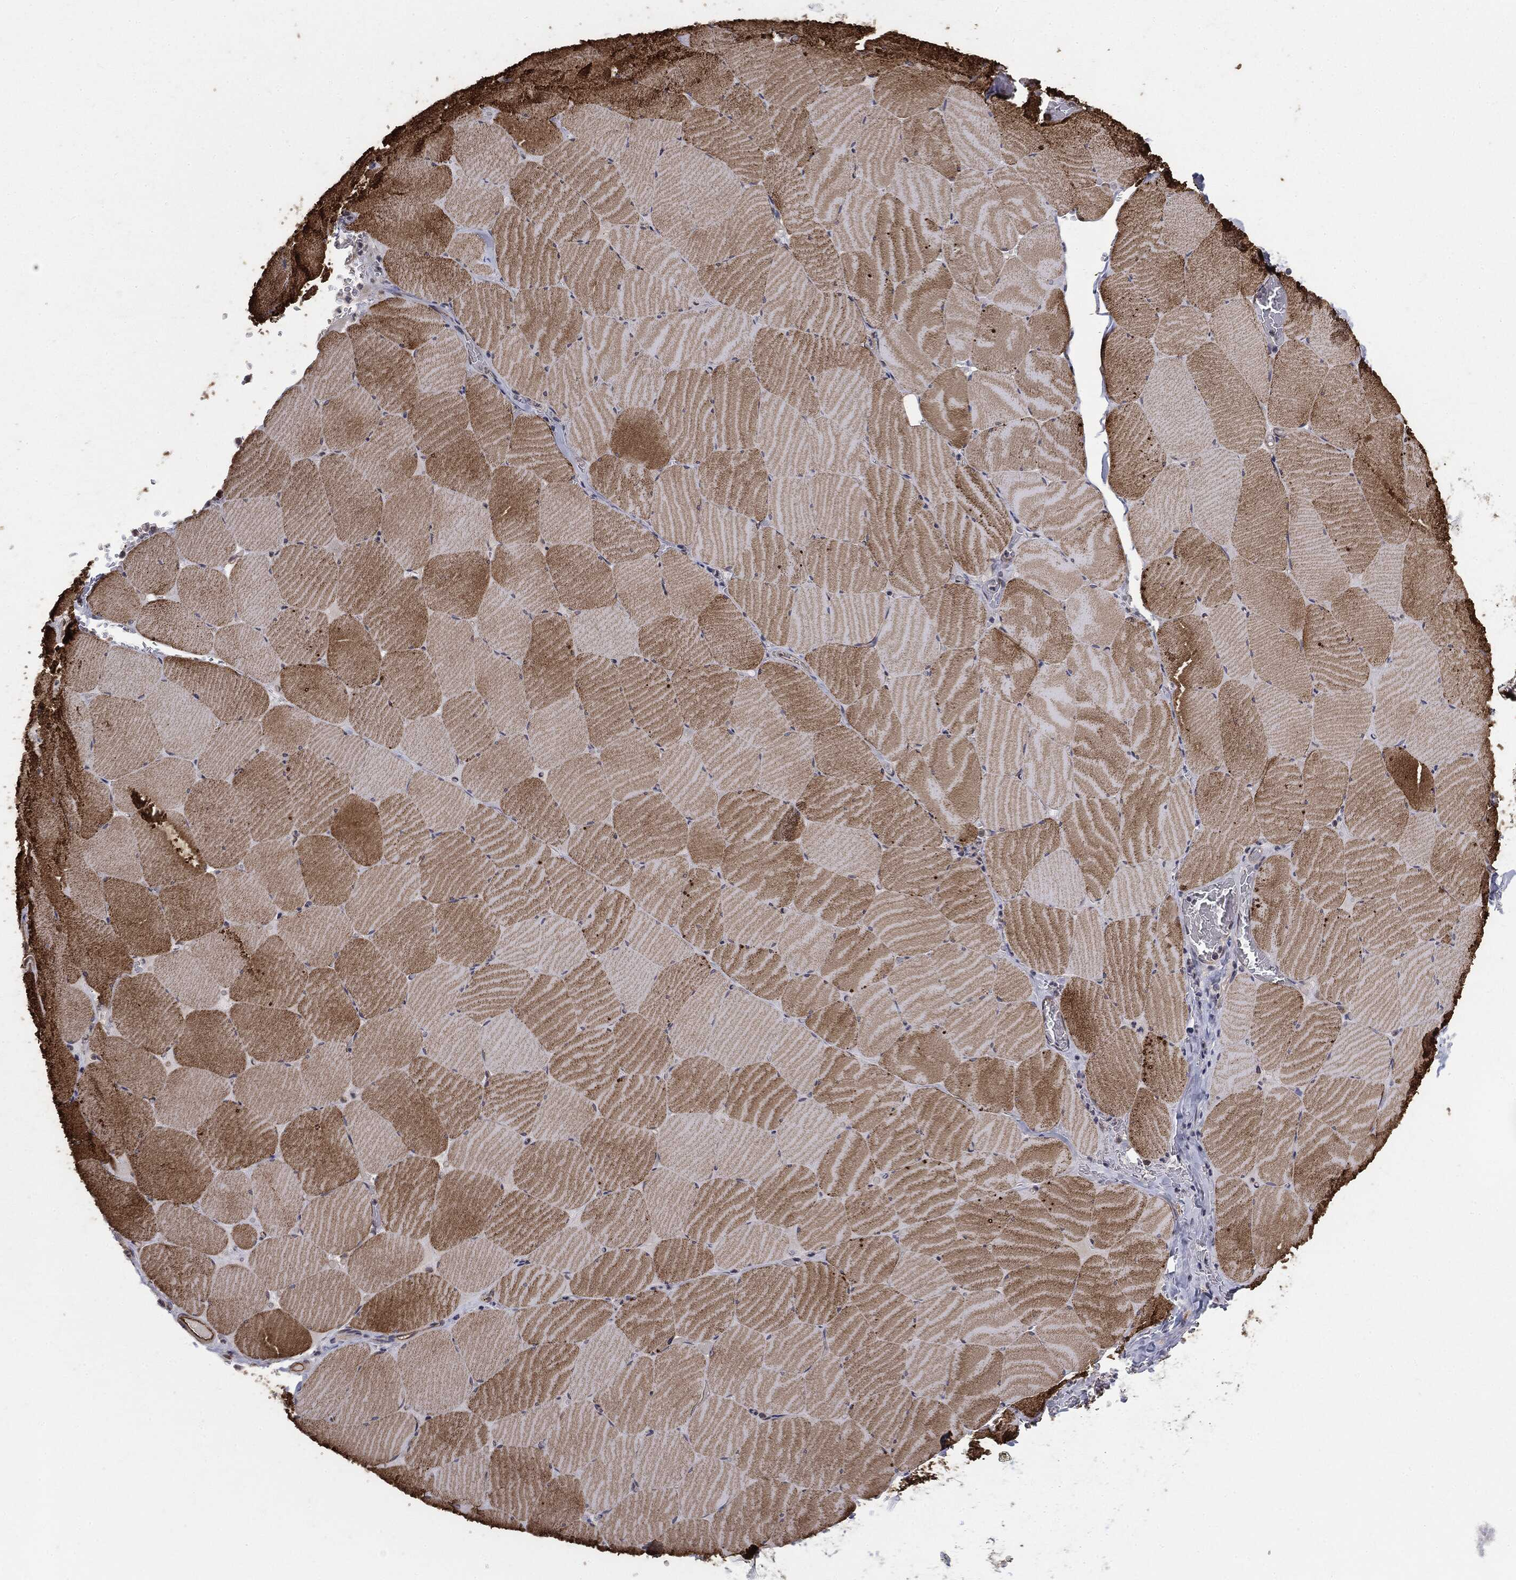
{"staining": {"intensity": "strong", "quantity": "25%-75%", "location": "cytoplasmic/membranous"}, "tissue": "skeletal muscle", "cell_type": "Myocytes", "image_type": "normal", "snomed": [{"axis": "morphology", "description": "Normal tissue, NOS"}, {"axis": "morphology", "description": "Malignant melanoma, Metastatic site"}, {"axis": "topography", "description": "Skeletal muscle"}], "caption": "Skeletal muscle stained with DAB IHC displays high levels of strong cytoplasmic/membranous positivity in approximately 25%-75% of myocytes.", "gene": "CYLD", "patient": {"sex": "male", "age": 50}}